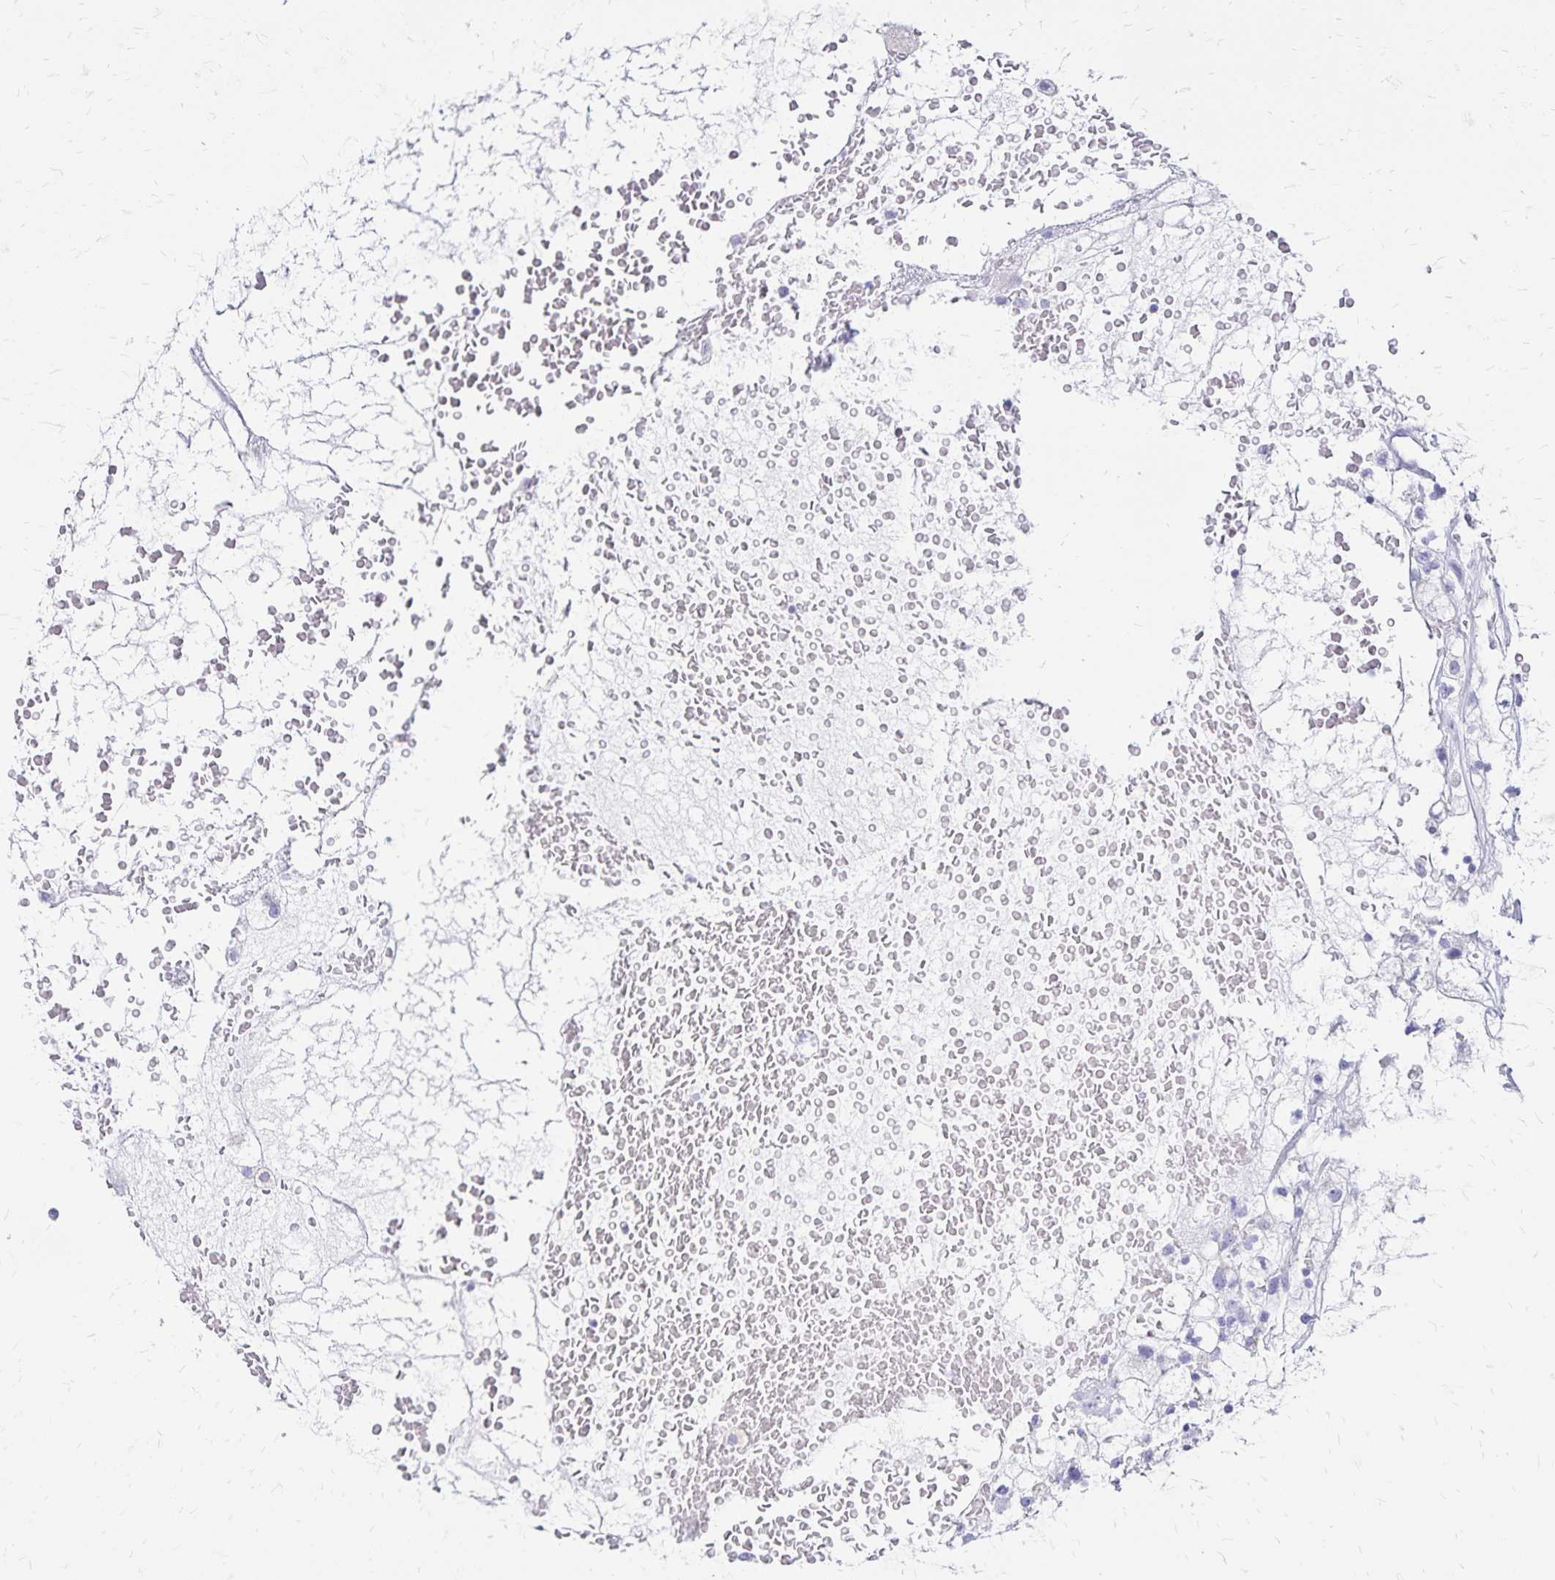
{"staining": {"intensity": "negative", "quantity": "none", "location": "none"}, "tissue": "renal cancer", "cell_type": "Tumor cells", "image_type": "cancer", "snomed": [{"axis": "morphology", "description": "Adenocarcinoma, NOS"}, {"axis": "topography", "description": "Kidney"}], "caption": "This is a image of immunohistochemistry staining of adenocarcinoma (renal), which shows no positivity in tumor cells.", "gene": "LIN28B", "patient": {"sex": "male", "age": 59}}